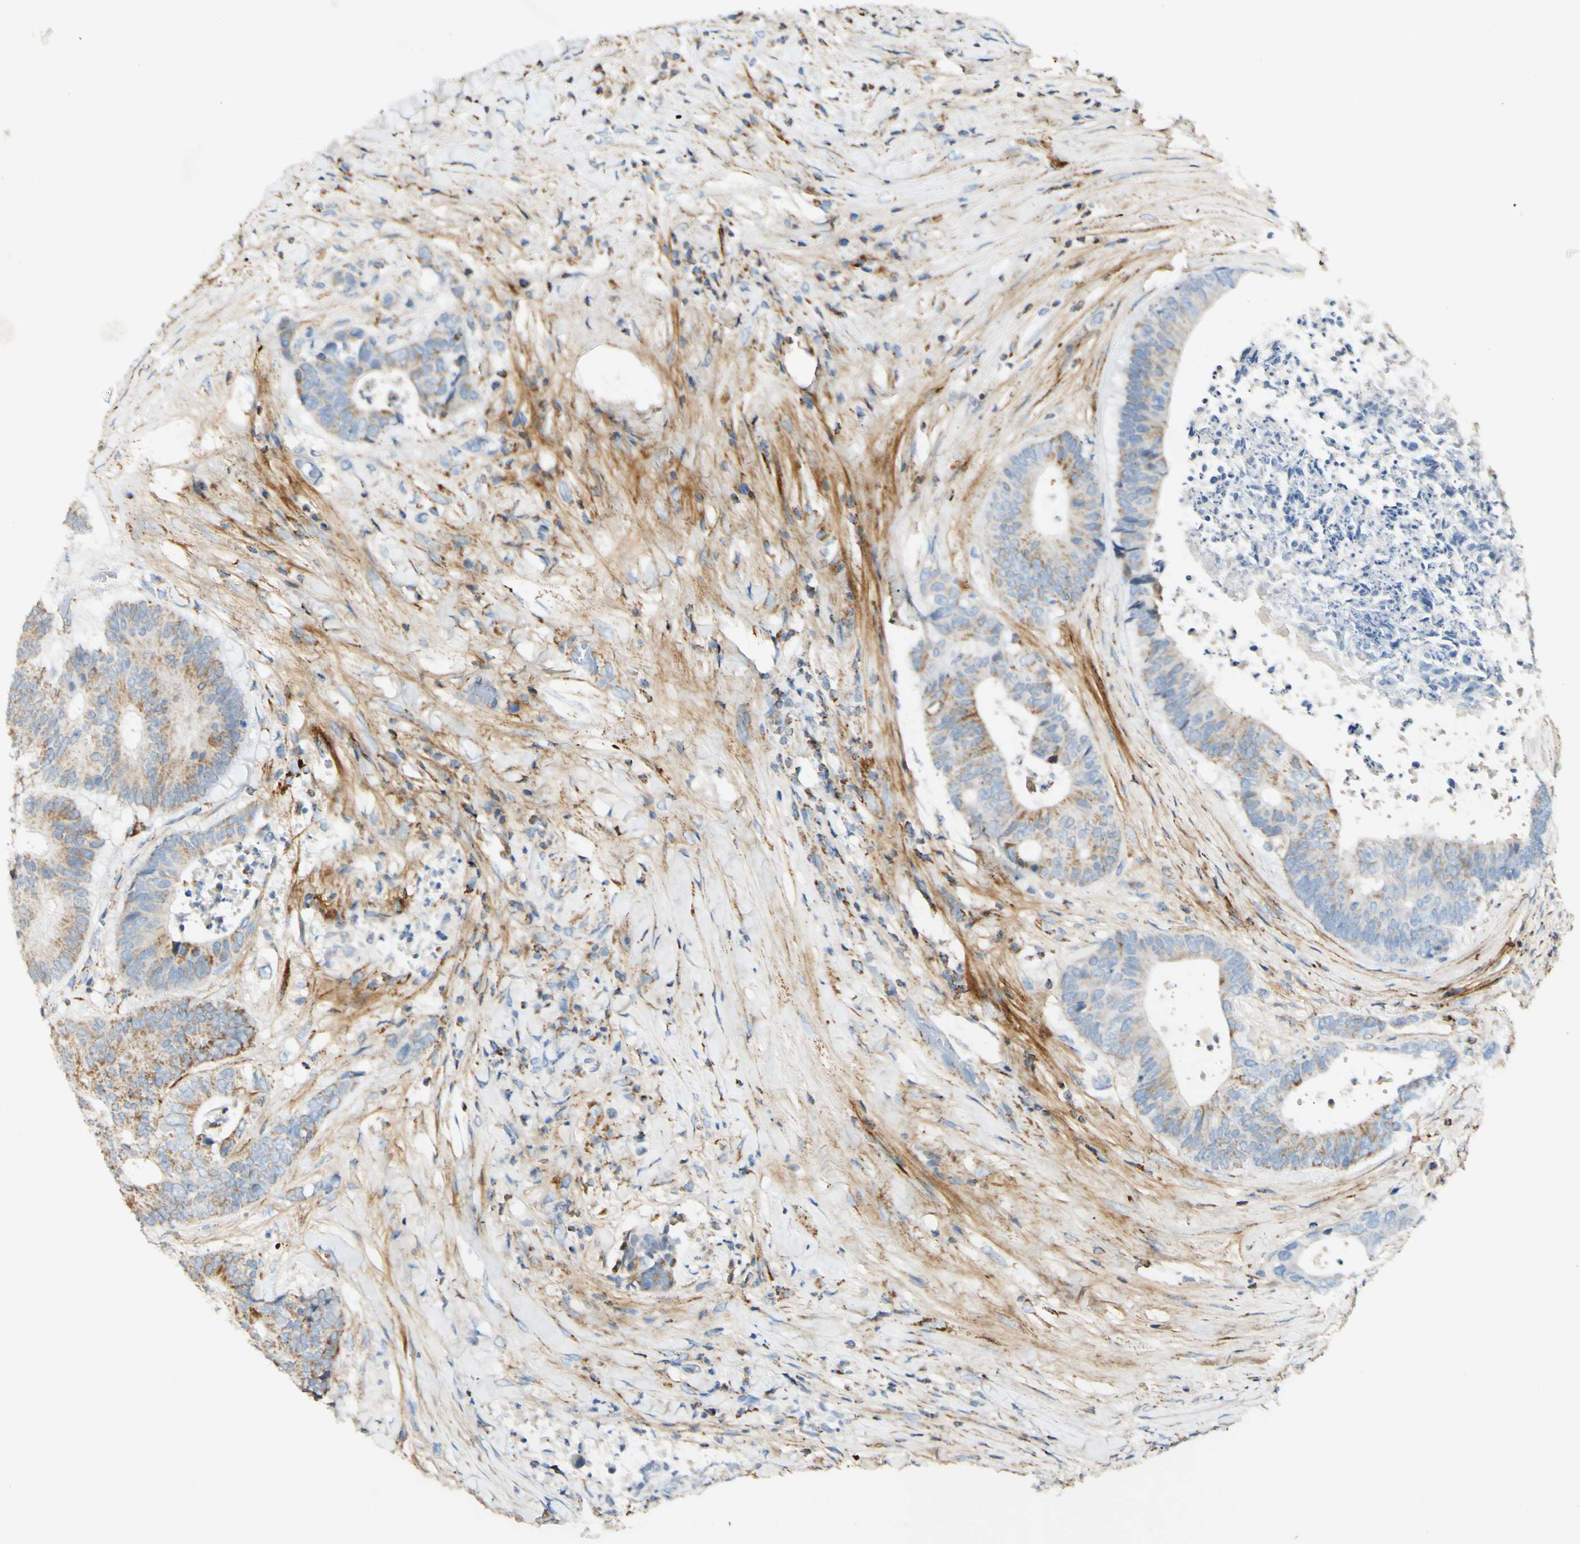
{"staining": {"intensity": "weak", "quantity": "<25%", "location": "cytoplasmic/membranous"}, "tissue": "colorectal cancer", "cell_type": "Tumor cells", "image_type": "cancer", "snomed": [{"axis": "morphology", "description": "Adenocarcinoma, NOS"}, {"axis": "topography", "description": "Rectum"}], "caption": "An image of colorectal cancer stained for a protein displays no brown staining in tumor cells.", "gene": "OXCT1", "patient": {"sex": "male", "age": 72}}